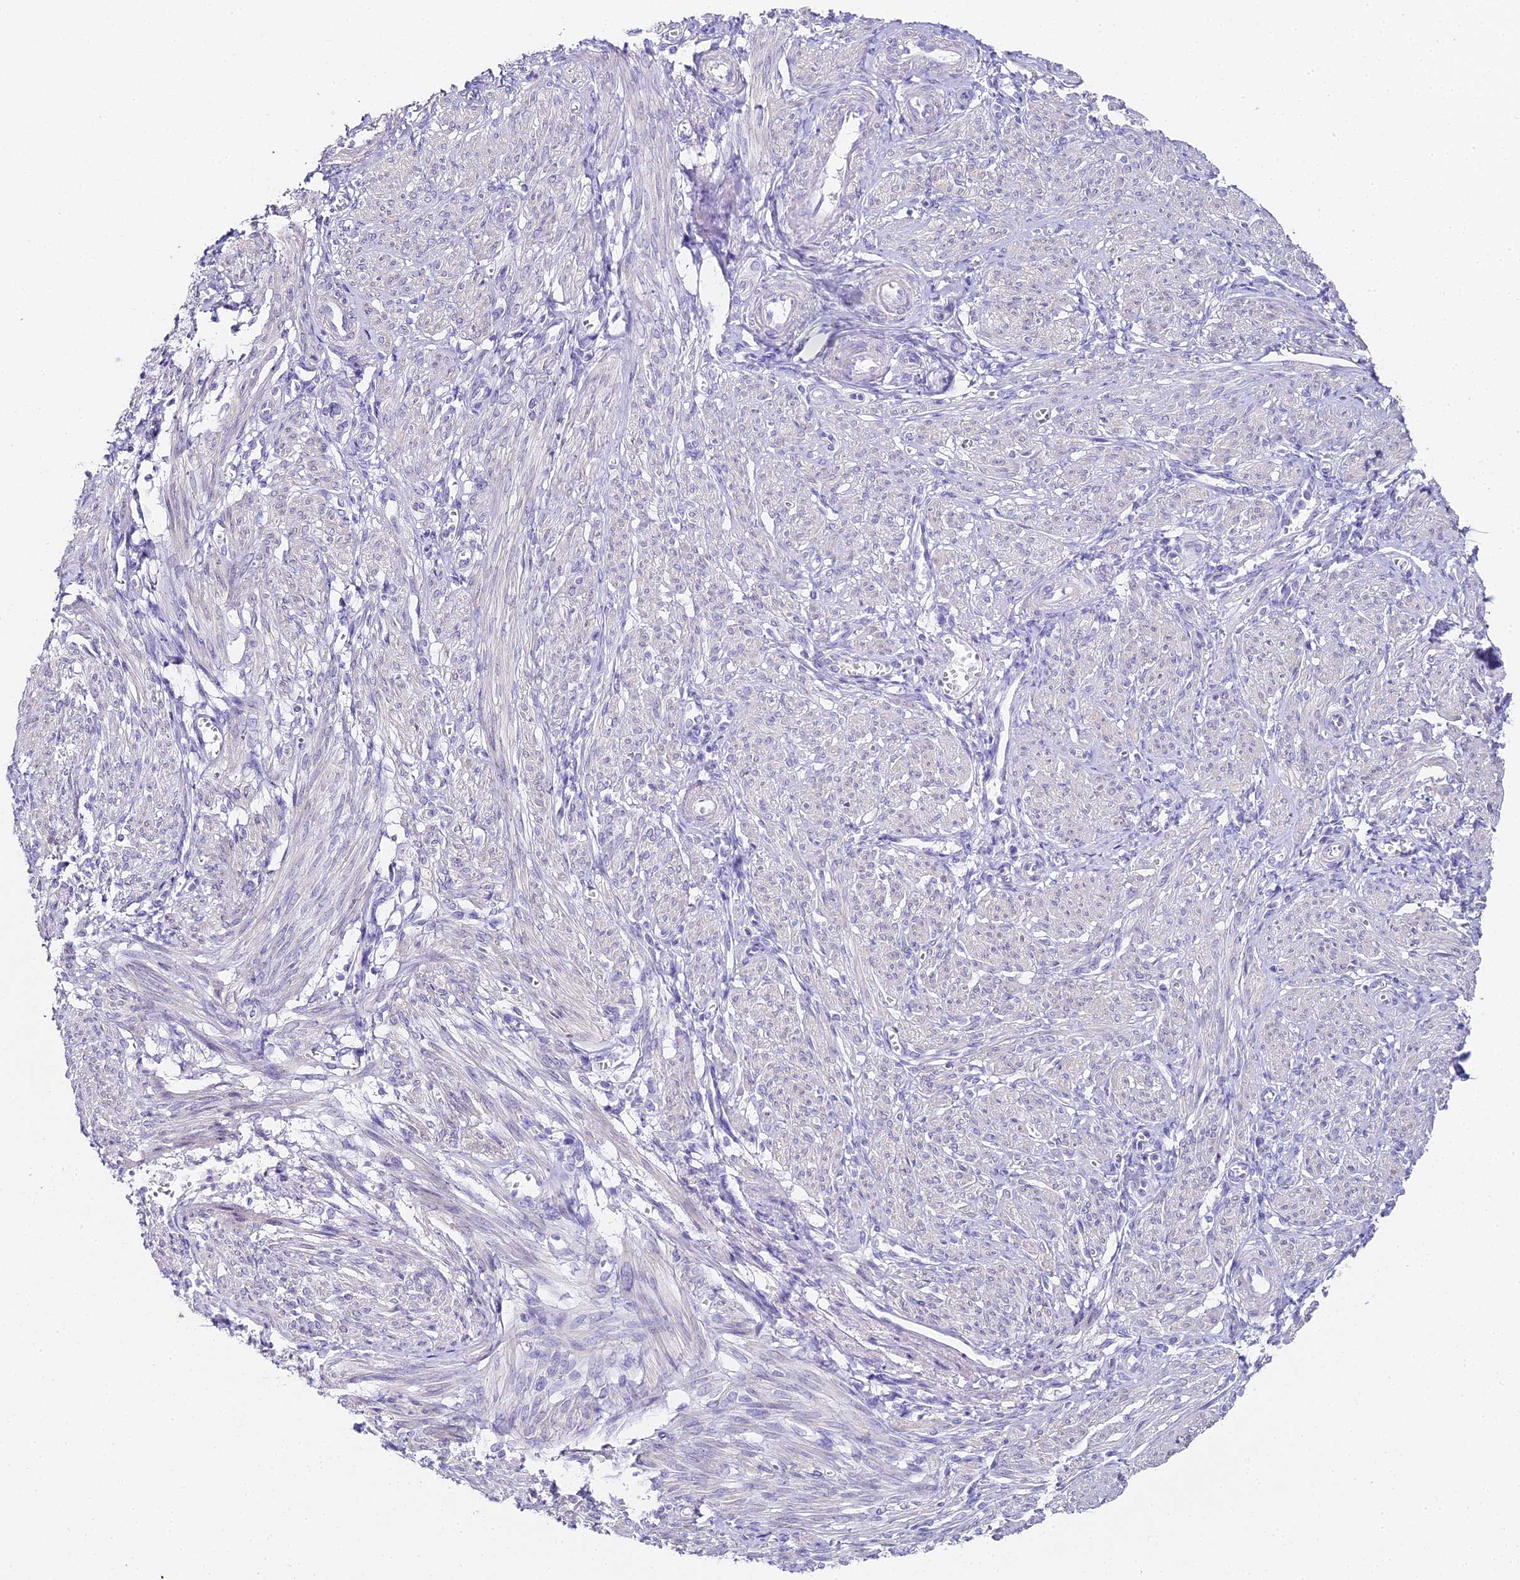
{"staining": {"intensity": "negative", "quantity": "none", "location": "none"}, "tissue": "smooth muscle", "cell_type": "Smooth muscle cells", "image_type": "normal", "snomed": [{"axis": "morphology", "description": "Normal tissue, NOS"}, {"axis": "topography", "description": "Smooth muscle"}], "caption": "Immunohistochemical staining of normal smooth muscle shows no significant positivity in smooth muscle cells.", "gene": "ABHD14A", "patient": {"sex": "female", "age": 39}}